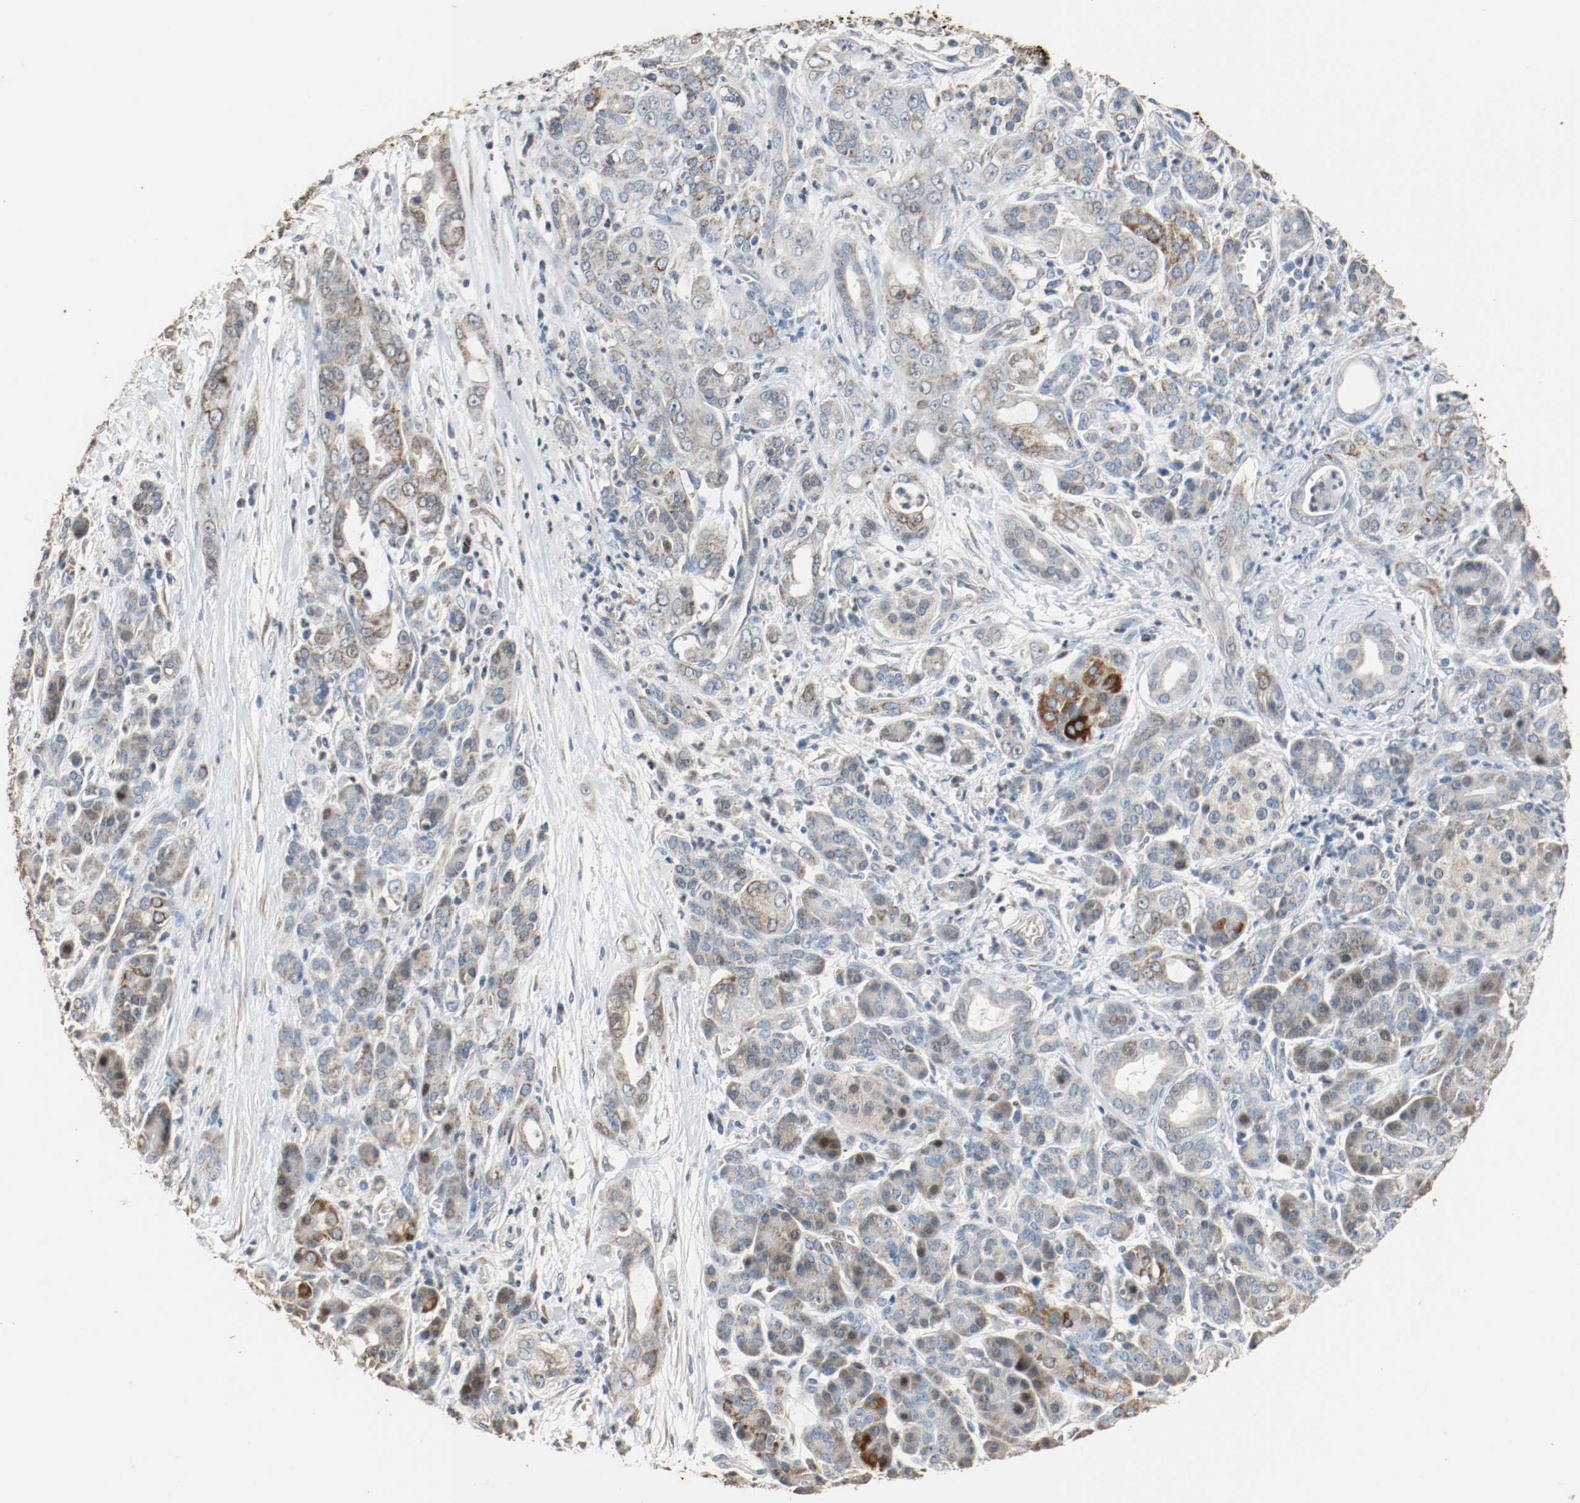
{"staining": {"intensity": "moderate", "quantity": ">75%", "location": "cytoplasmic/membranous"}, "tissue": "pancreatic cancer", "cell_type": "Tumor cells", "image_type": "cancer", "snomed": [{"axis": "morphology", "description": "Adenocarcinoma, NOS"}, {"axis": "topography", "description": "Pancreas"}], "caption": "IHC staining of pancreatic cancer, which reveals medium levels of moderate cytoplasmic/membranous positivity in approximately >75% of tumor cells indicating moderate cytoplasmic/membranous protein staining. The staining was performed using DAB (3,3'-diaminobenzidine) (brown) for protein detection and nuclei were counterstained in hematoxylin (blue).", "gene": "ALDH4A1", "patient": {"sex": "male", "age": 59}}